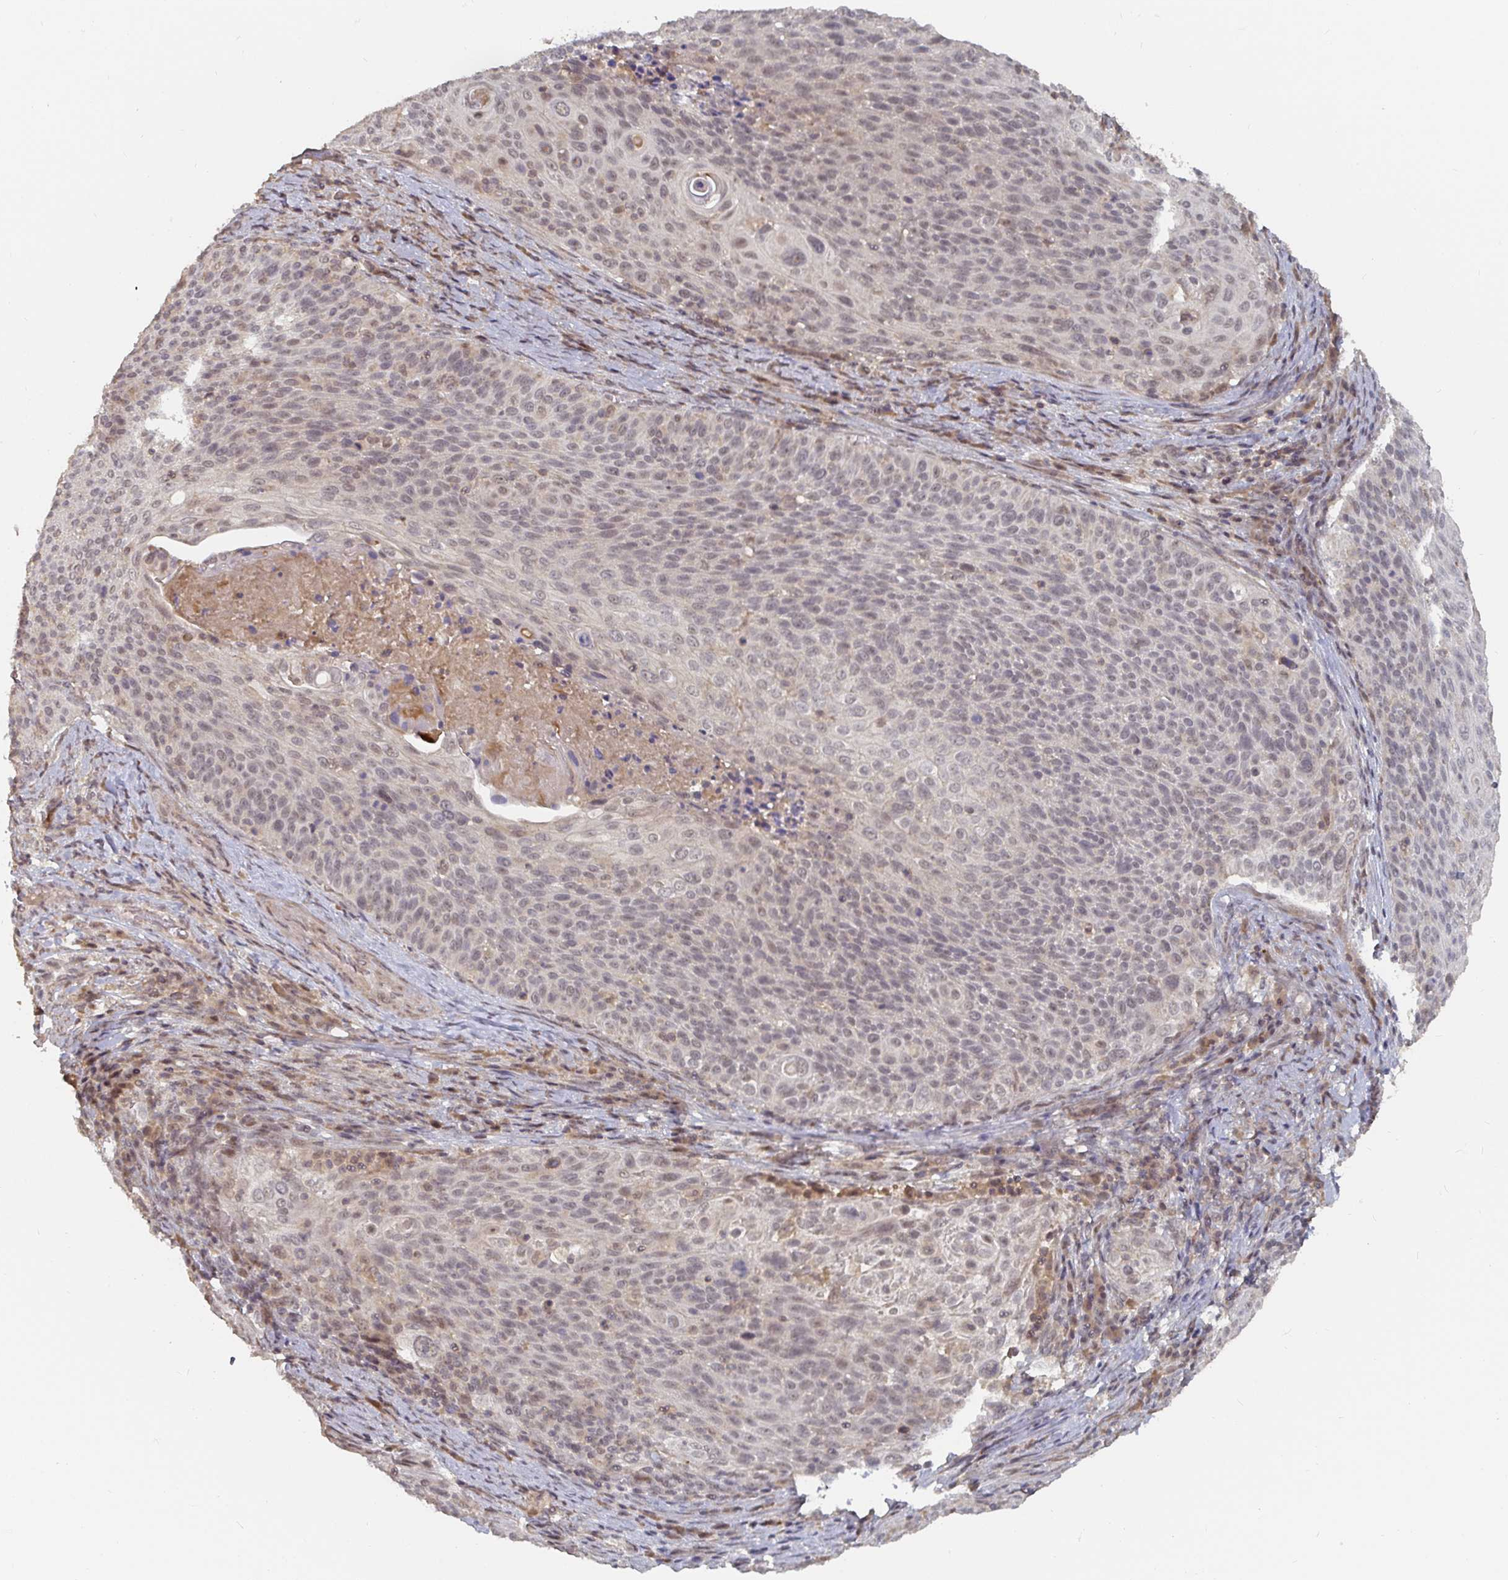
{"staining": {"intensity": "weak", "quantity": "25%-75%", "location": "nuclear"}, "tissue": "cervical cancer", "cell_type": "Tumor cells", "image_type": "cancer", "snomed": [{"axis": "morphology", "description": "Squamous cell carcinoma, NOS"}, {"axis": "topography", "description": "Cervix"}], "caption": "Protein expression by immunohistochemistry demonstrates weak nuclear expression in about 25%-75% of tumor cells in cervical squamous cell carcinoma.", "gene": "LRP5", "patient": {"sex": "female", "age": 31}}